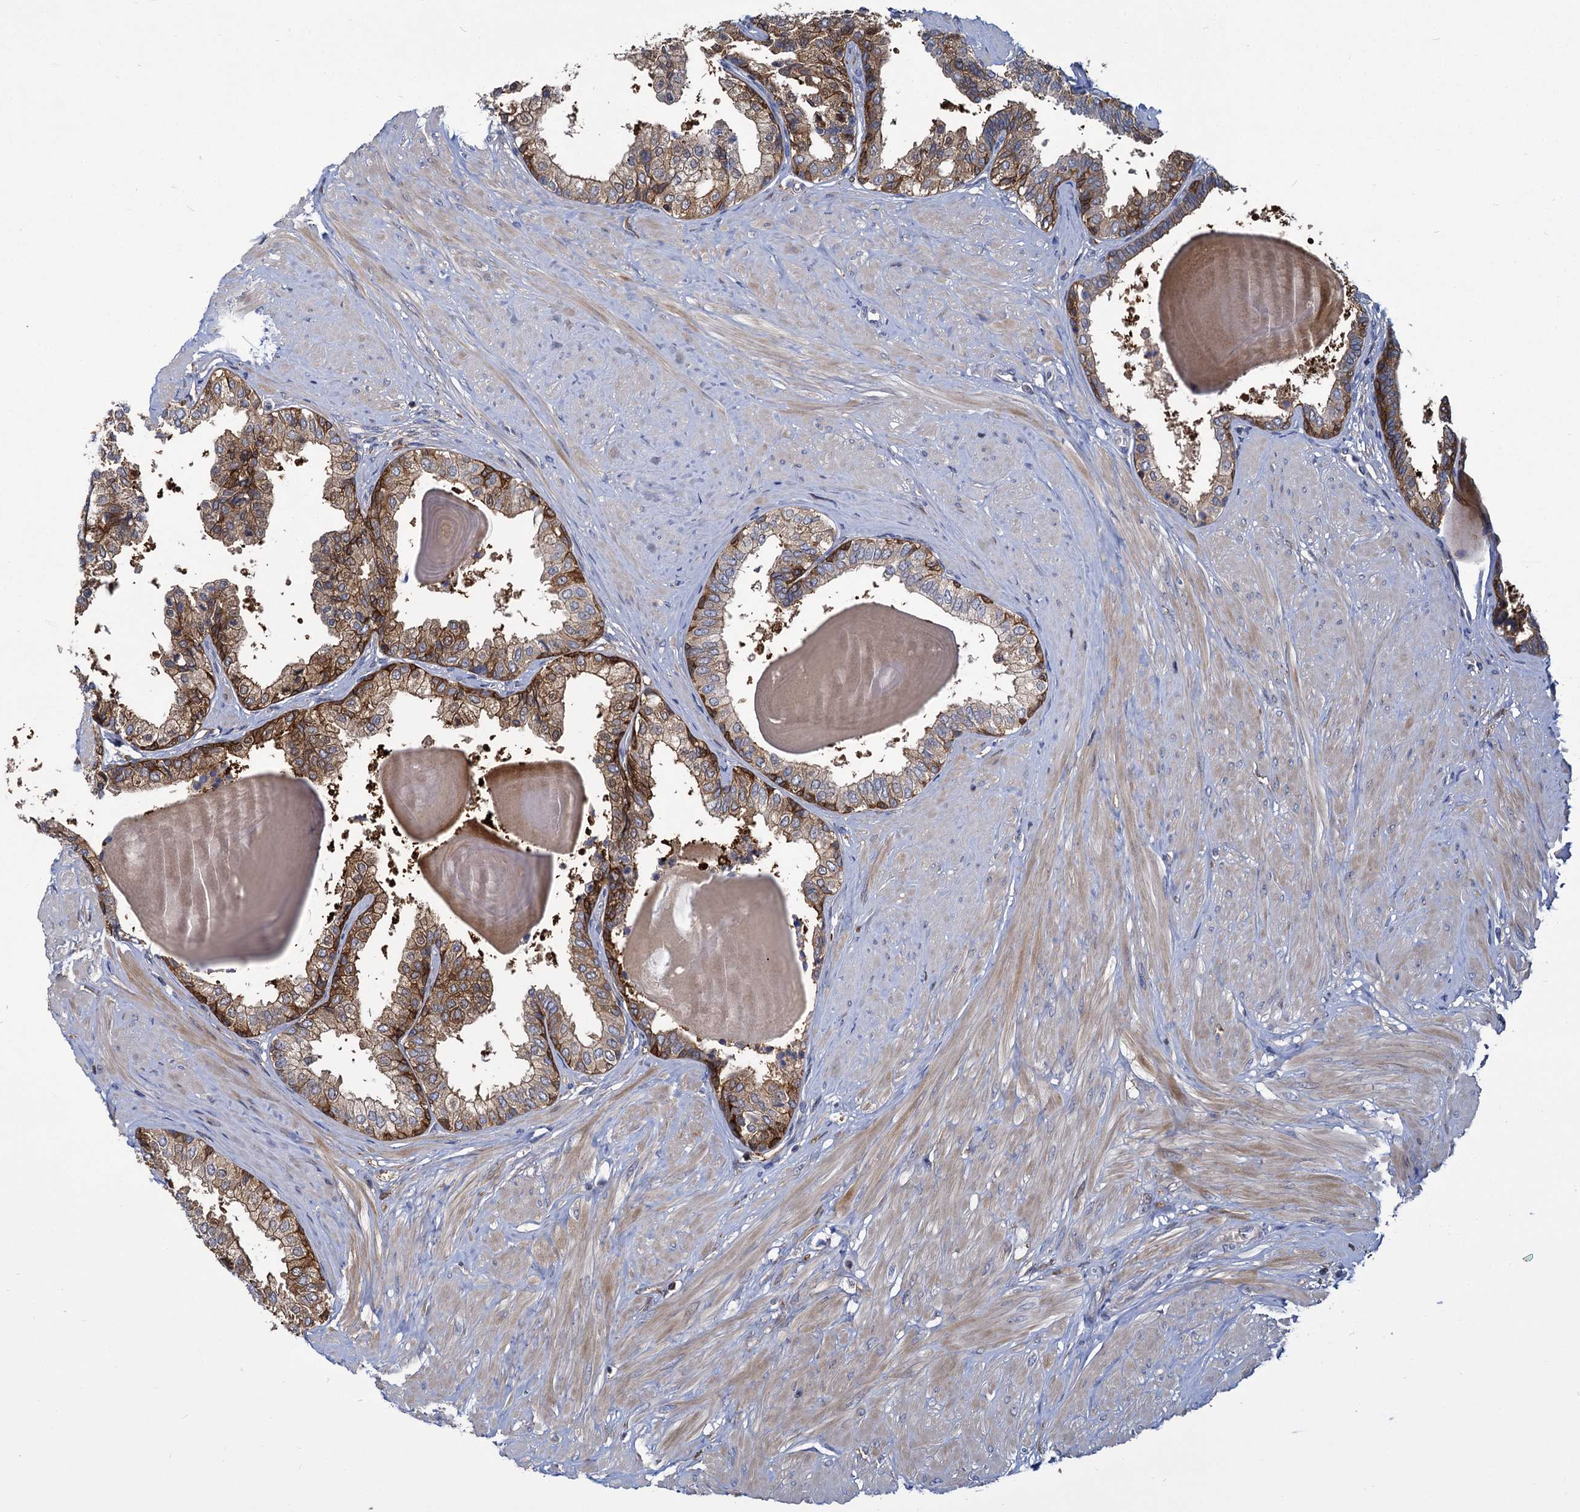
{"staining": {"intensity": "moderate", "quantity": ">75%", "location": "cytoplasmic/membranous"}, "tissue": "prostate", "cell_type": "Glandular cells", "image_type": "normal", "snomed": [{"axis": "morphology", "description": "Normal tissue, NOS"}, {"axis": "topography", "description": "Prostate"}], "caption": "DAB immunohistochemical staining of benign prostate demonstrates moderate cytoplasmic/membranous protein staining in about >75% of glandular cells. The staining was performed using DAB (3,3'-diaminobenzidine) to visualize the protein expression in brown, while the nuclei were stained in blue with hematoxylin (Magnification: 20x).", "gene": "GCLC", "patient": {"sex": "male", "age": 48}}